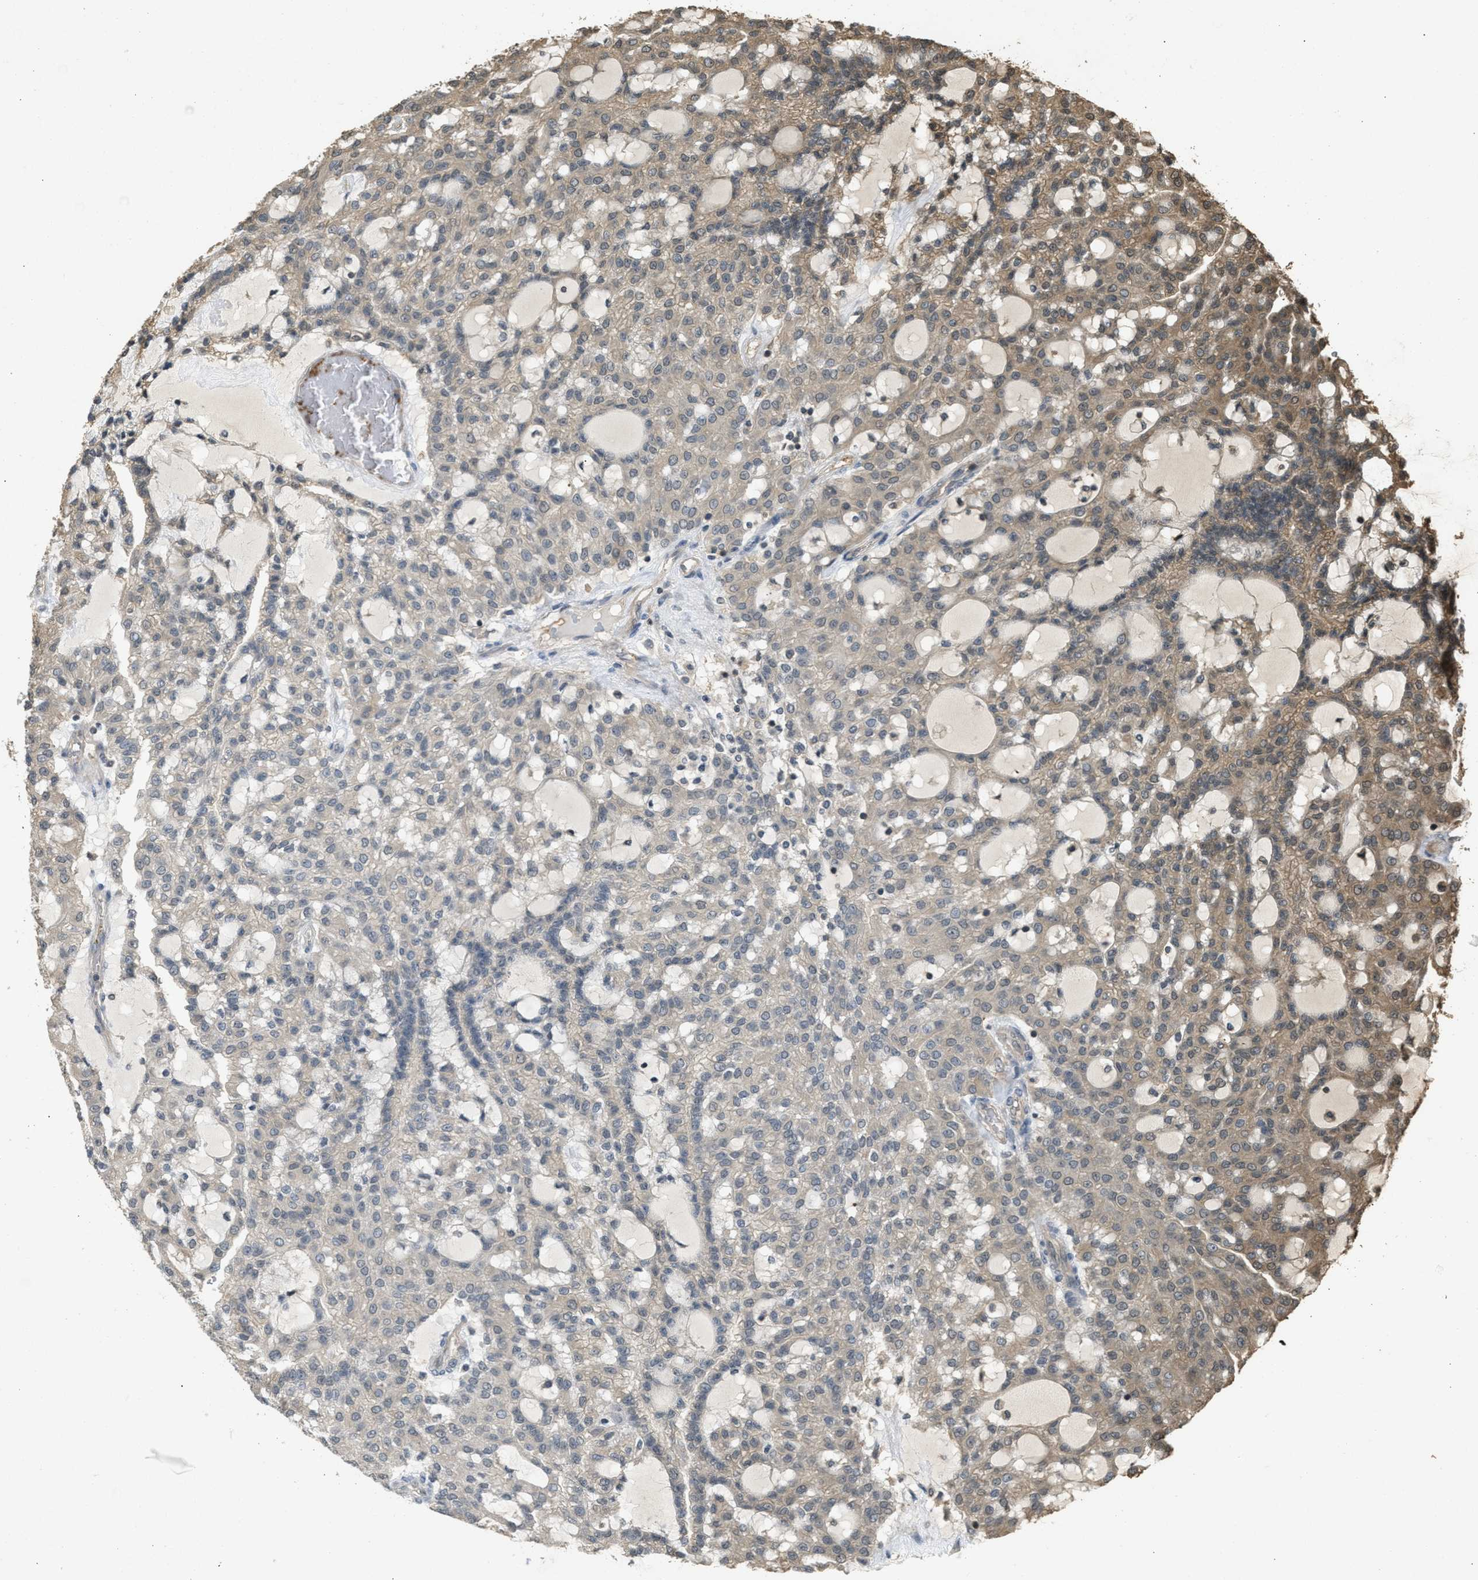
{"staining": {"intensity": "weak", "quantity": "<25%", "location": "cytoplasmic/membranous"}, "tissue": "renal cancer", "cell_type": "Tumor cells", "image_type": "cancer", "snomed": [{"axis": "morphology", "description": "Adenocarcinoma, NOS"}, {"axis": "topography", "description": "Kidney"}], "caption": "The image reveals no significant staining in tumor cells of renal cancer. Brightfield microscopy of immunohistochemistry (IHC) stained with DAB (brown) and hematoxylin (blue), captured at high magnification.", "gene": "ARHGDIA", "patient": {"sex": "male", "age": 63}}